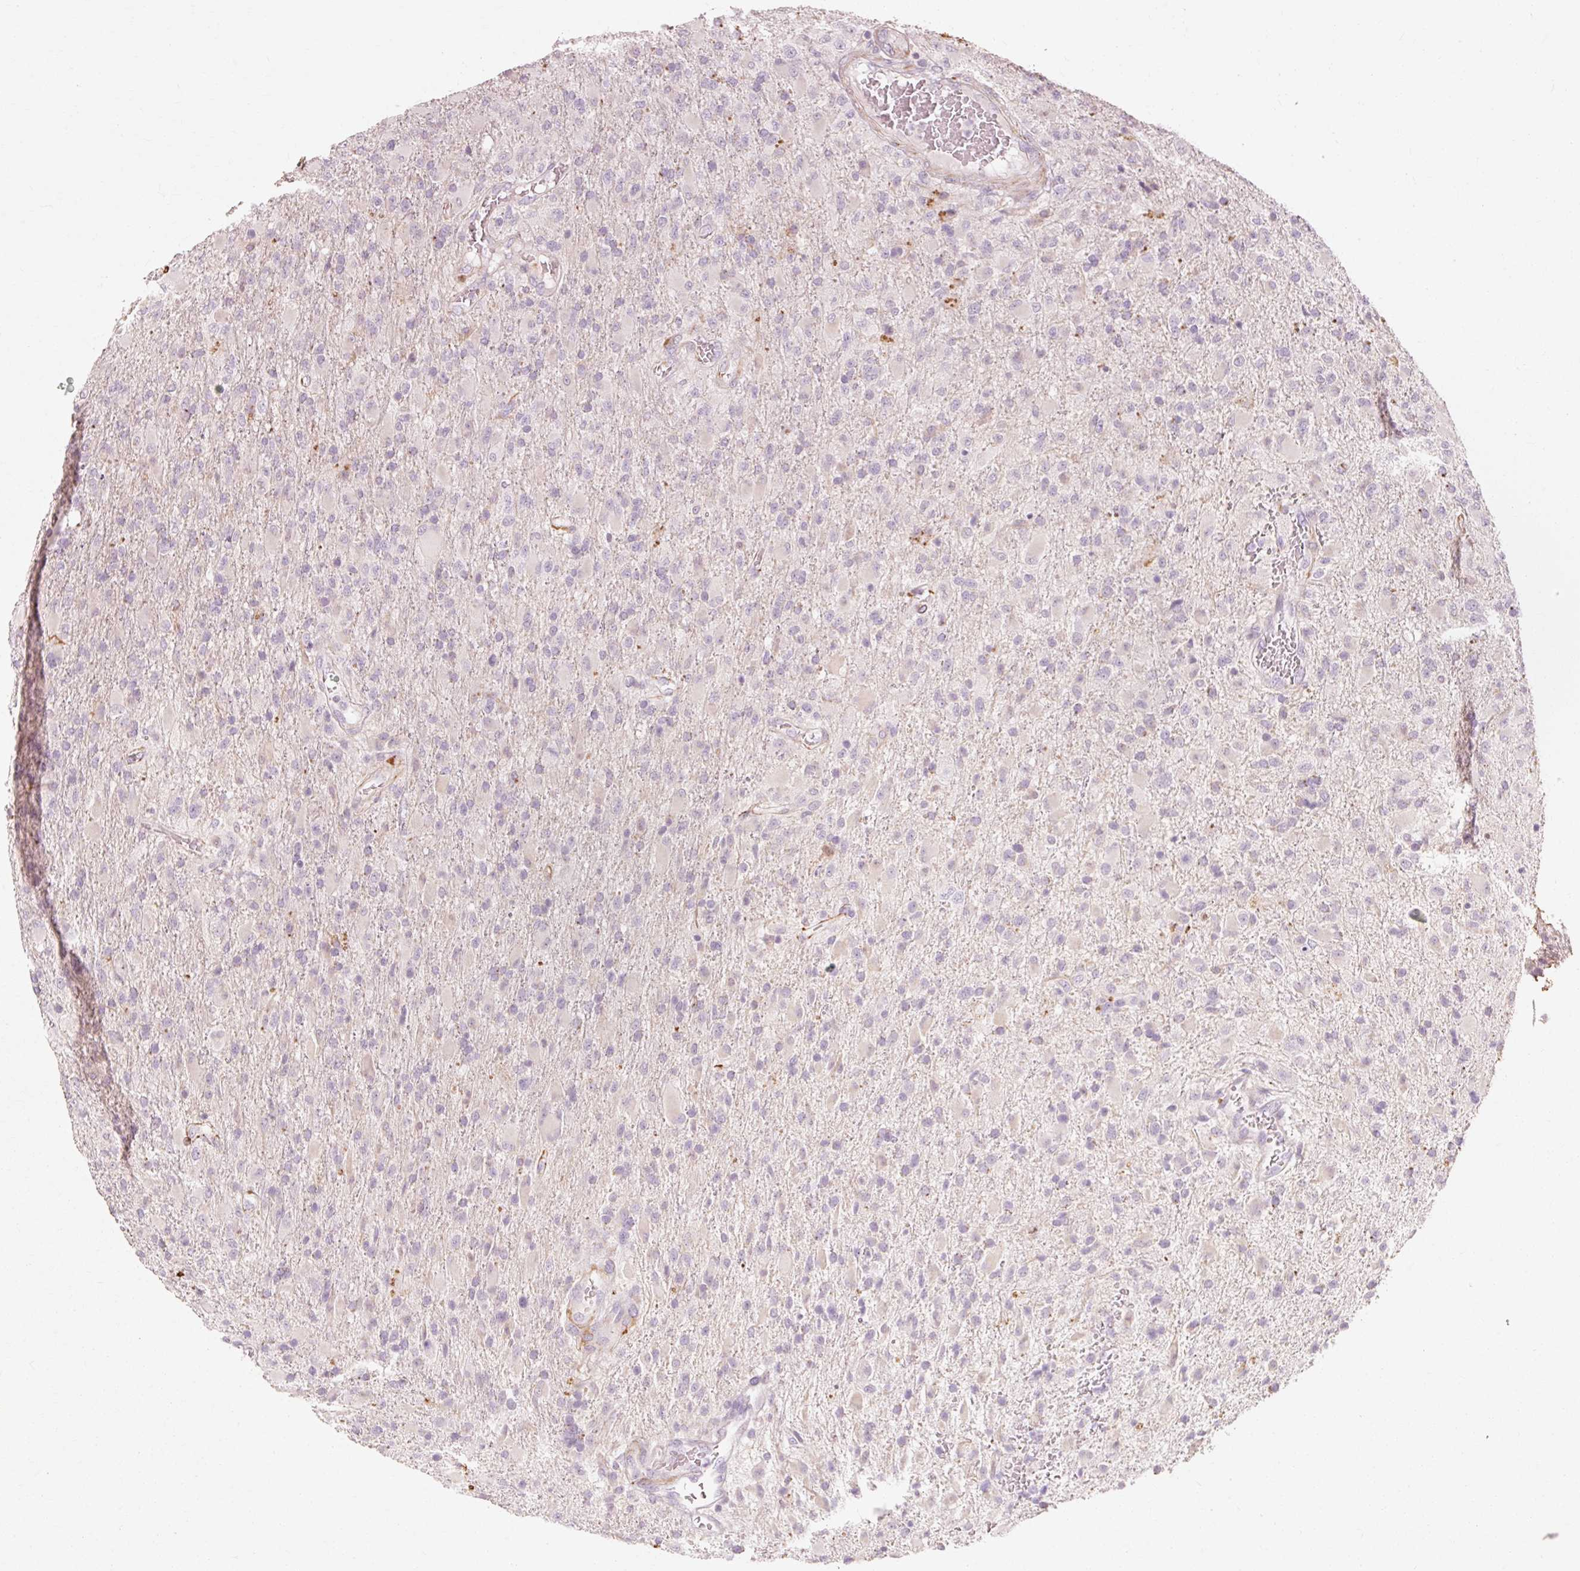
{"staining": {"intensity": "negative", "quantity": "none", "location": "none"}, "tissue": "glioma", "cell_type": "Tumor cells", "image_type": "cancer", "snomed": [{"axis": "morphology", "description": "Glioma, malignant, Low grade"}, {"axis": "topography", "description": "Brain"}], "caption": "Immunohistochemistry (IHC) micrograph of neoplastic tissue: human malignant glioma (low-grade) stained with DAB (3,3'-diaminobenzidine) displays no significant protein positivity in tumor cells.", "gene": "TRIM73", "patient": {"sex": "male", "age": 65}}